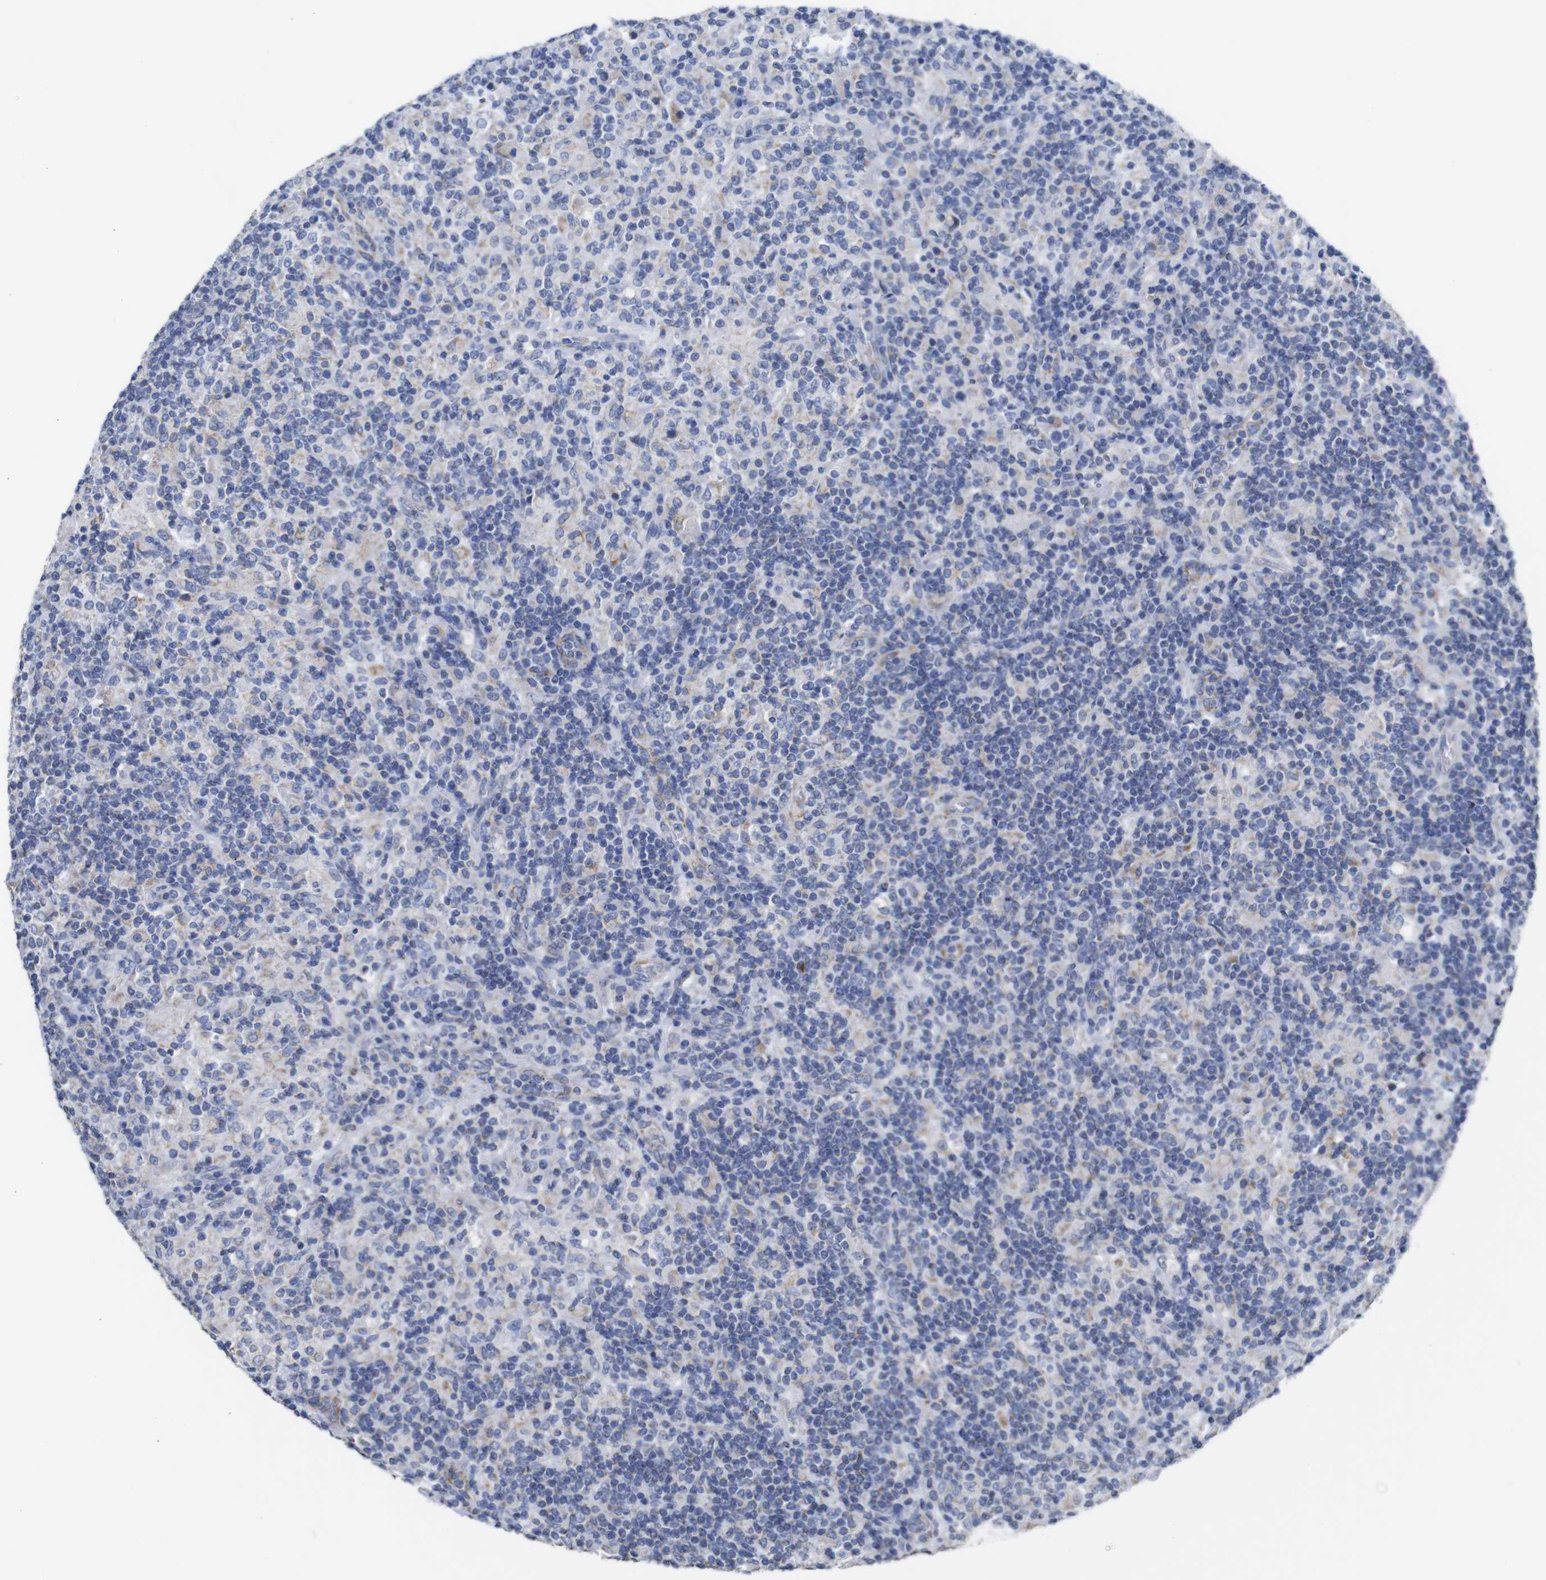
{"staining": {"intensity": "negative", "quantity": "none", "location": "none"}, "tissue": "lymphoma", "cell_type": "Tumor cells", "image_type": "cancer", "snomed": [{"axis": "morphology", "description": "Hodgkin's disease, NOS"}, {"axis": "topography", "description": "Lymph node"}], "caption": "Immunohistochemistry (IHC) micrograph of Hodgkin's disease stained for a protein (brown), which exhibits no staining in tumor cells. (IHC, brightfield microscopy, high magnification).", "gene": "MAOA", "patient": {"sex": "male", "age": 70}}